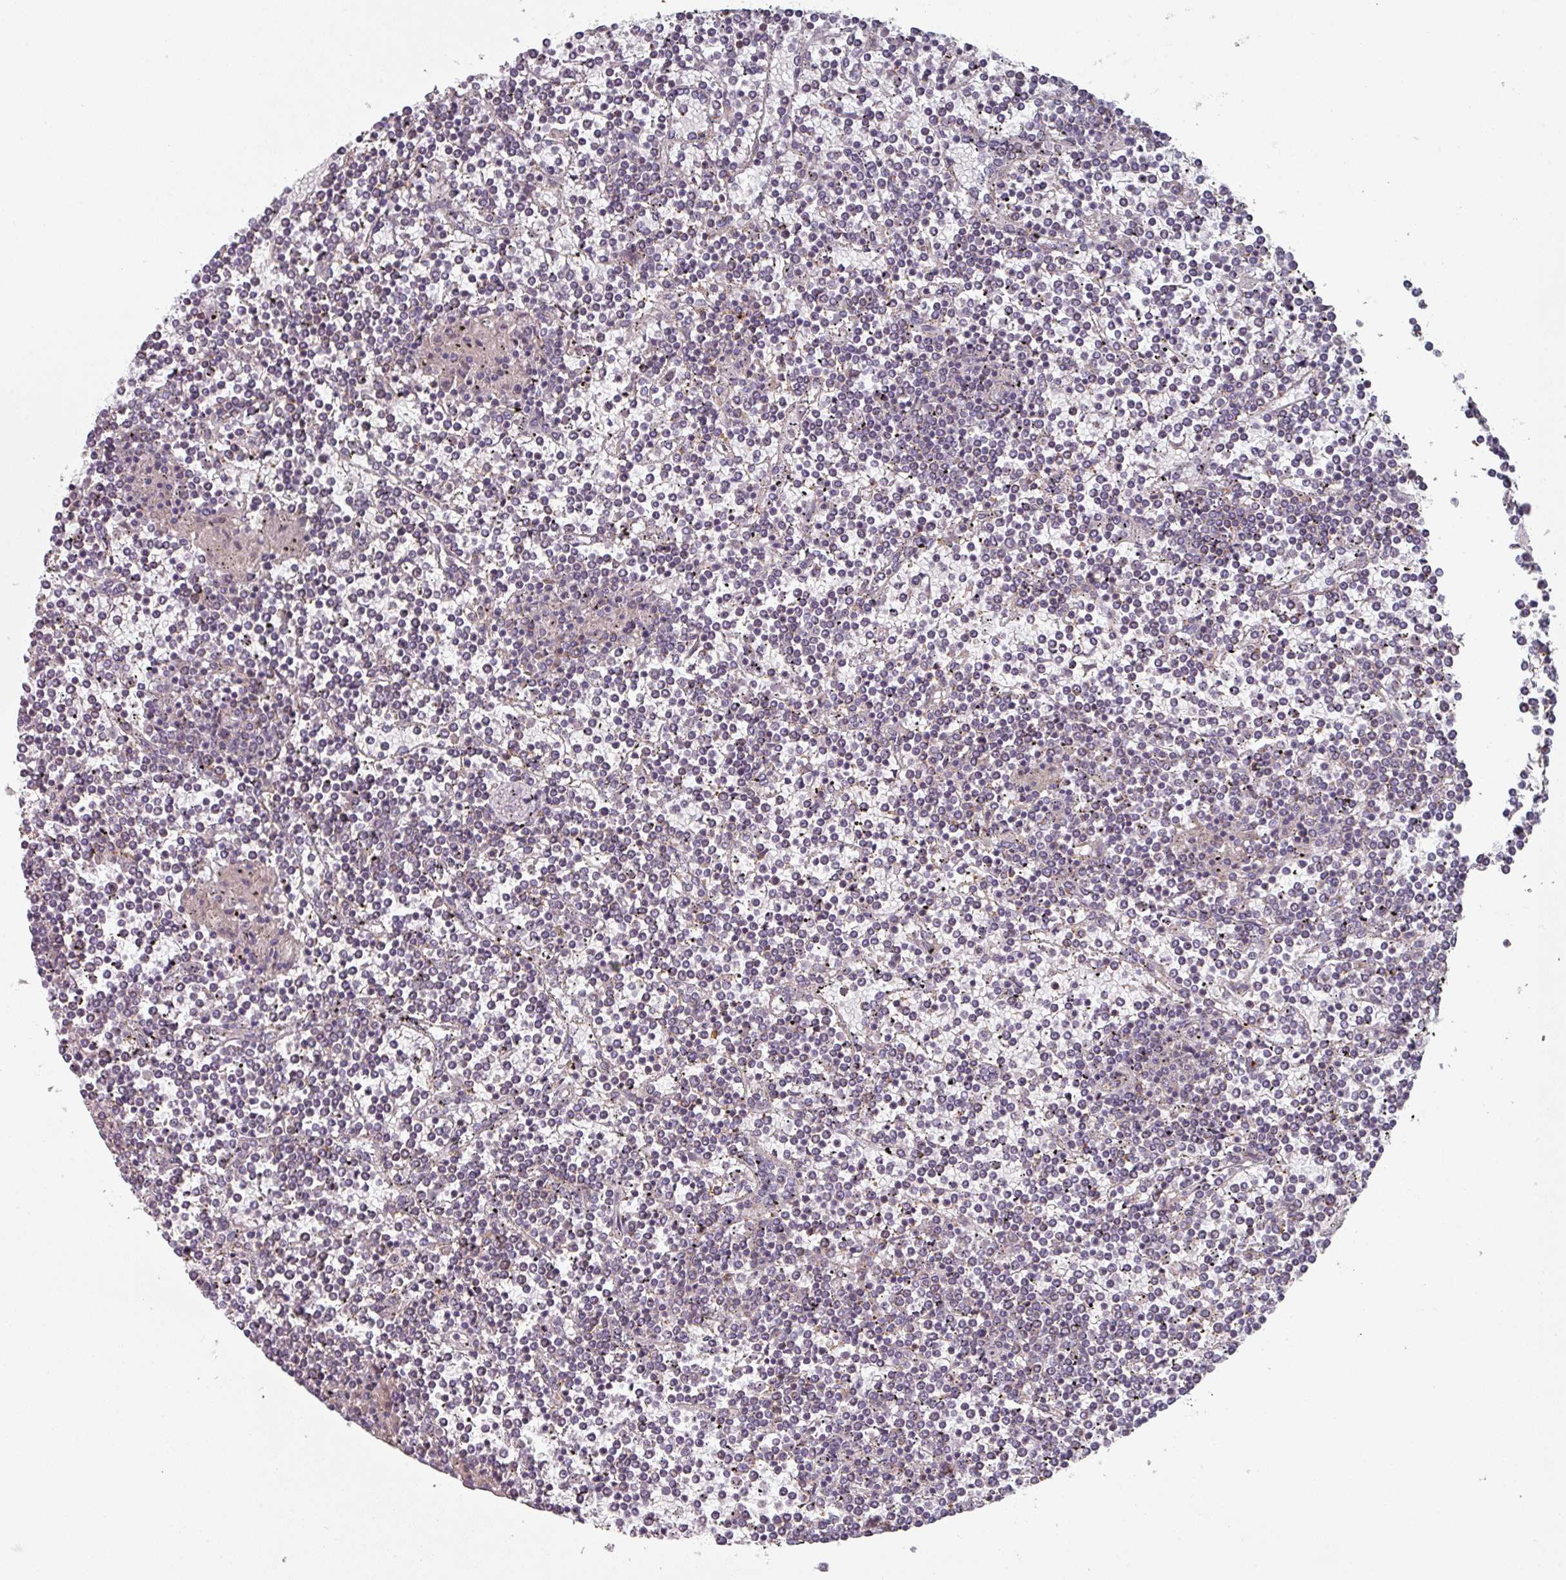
{"staining": {"intensity": "negative", "quantity": "none", "location": "none"}, "tissue": "lymphoma", "cell_type": "Tumor cells", "image_type": "cancer", "snomed": [{"axis": "morphology", "description": "Malignant lymphoma, non-Hodgkin's type, Low grade"}, {"axis": "topography", "description": "Spleen"}], "caption": "Lymphoma was stained to show a protein in brown. There is no significant staining in tumor cells. (DAB IHC, high magnification).", "gene": "GSTA4", "patient": {"sex": "female", "age": 19}}